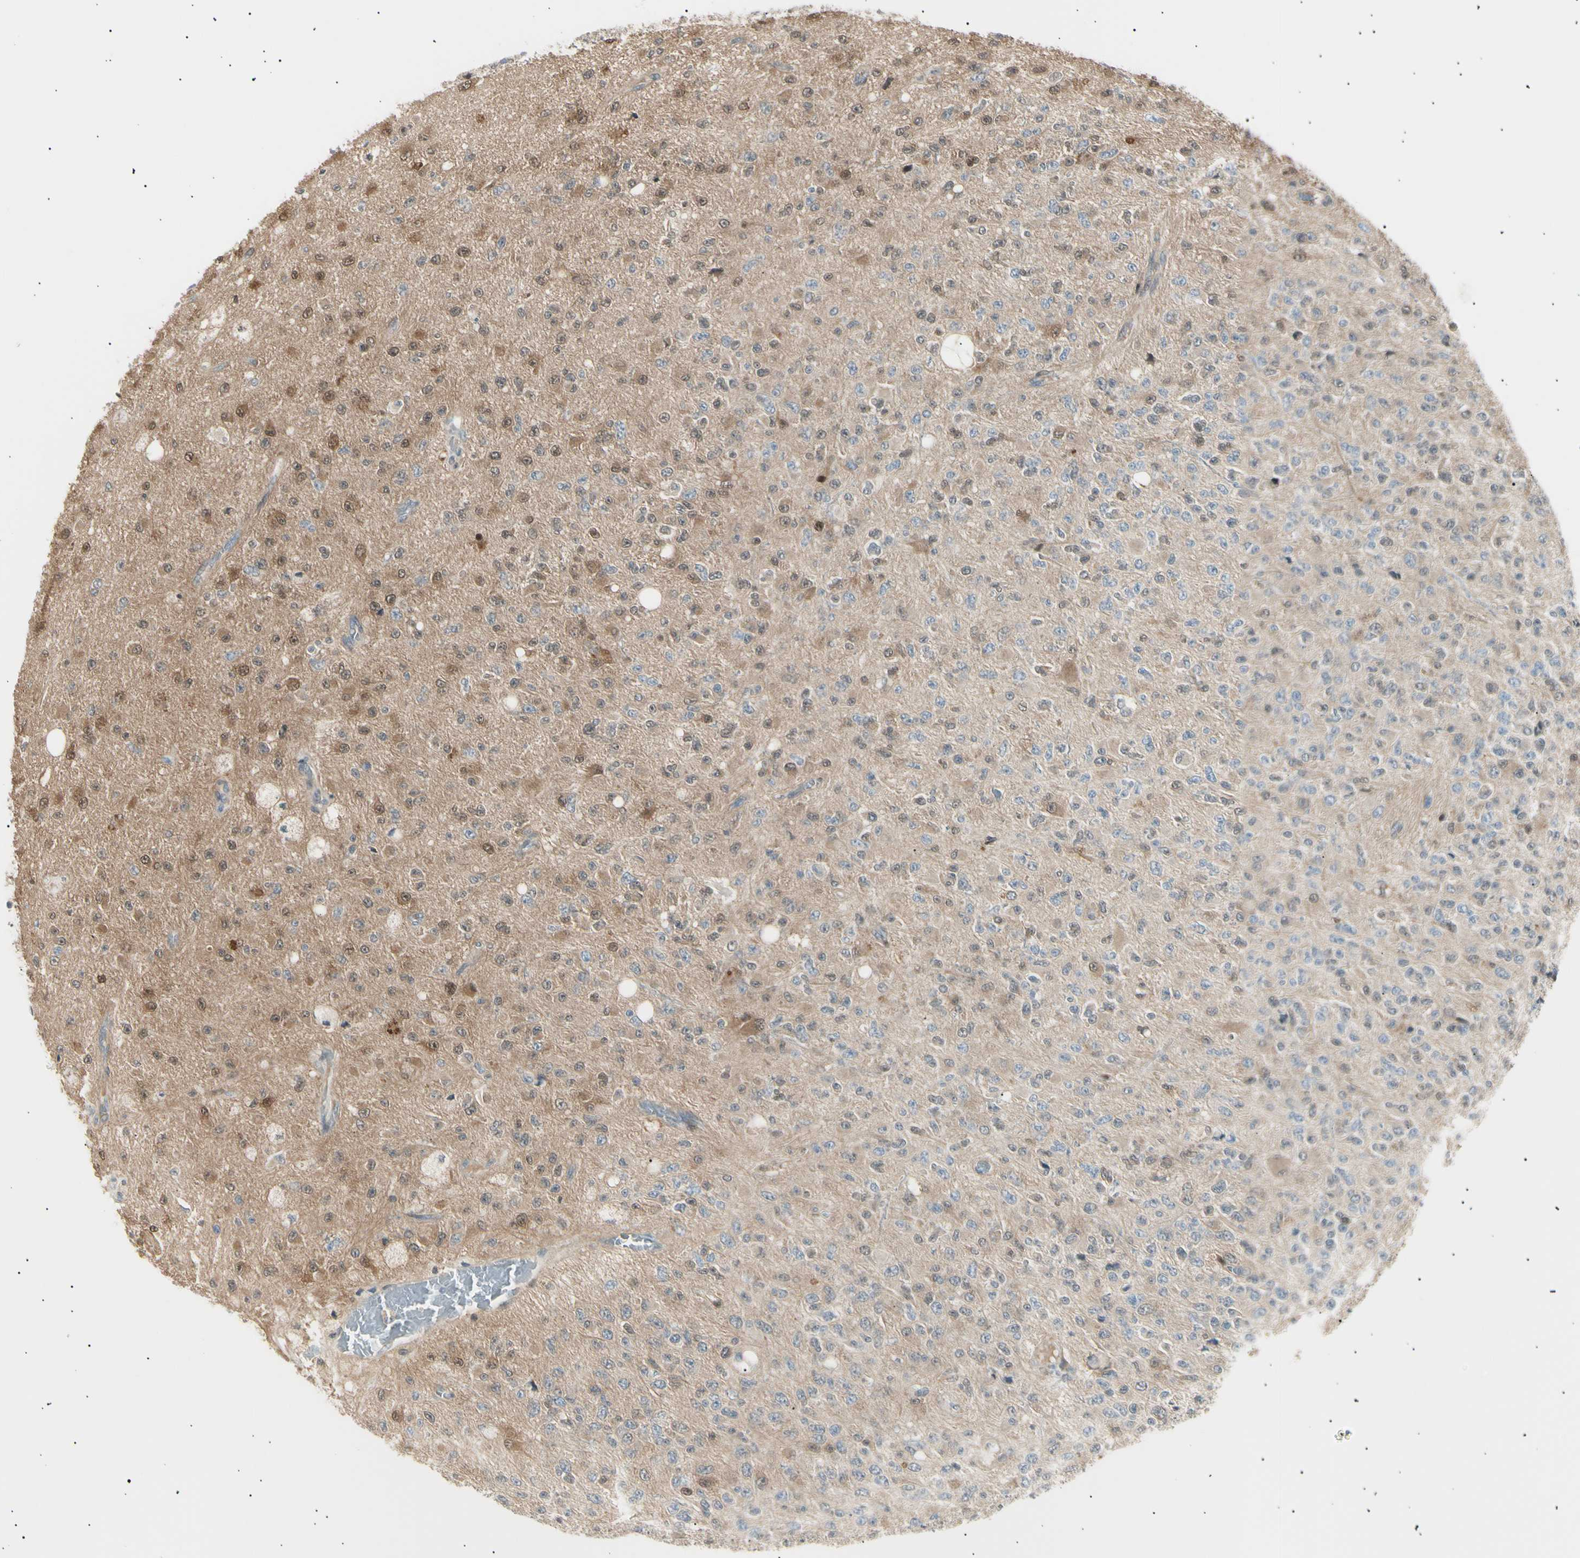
{"staining": {"intensity": "moderate", "quantity": "25%-75%", "location": "cytoplasmic/membranous,nuclear"}, "tissue": "glioma", "cell_type": "Tumor cells", "image_type": "cancer", "snomed": [{"axis": "morphology", "description": "Glioma, malignant, High grade"}, {"axis": "topography", "description": "pancreas cauda"}], "caption": "A medium amount of moderate cytoplasmic/membranous and nuclear positivity is seen in about 25%-75% of tumor cells in glioma tissue.", "gene": "LHPP", "patient": {"sex": "male", "age": 60}}